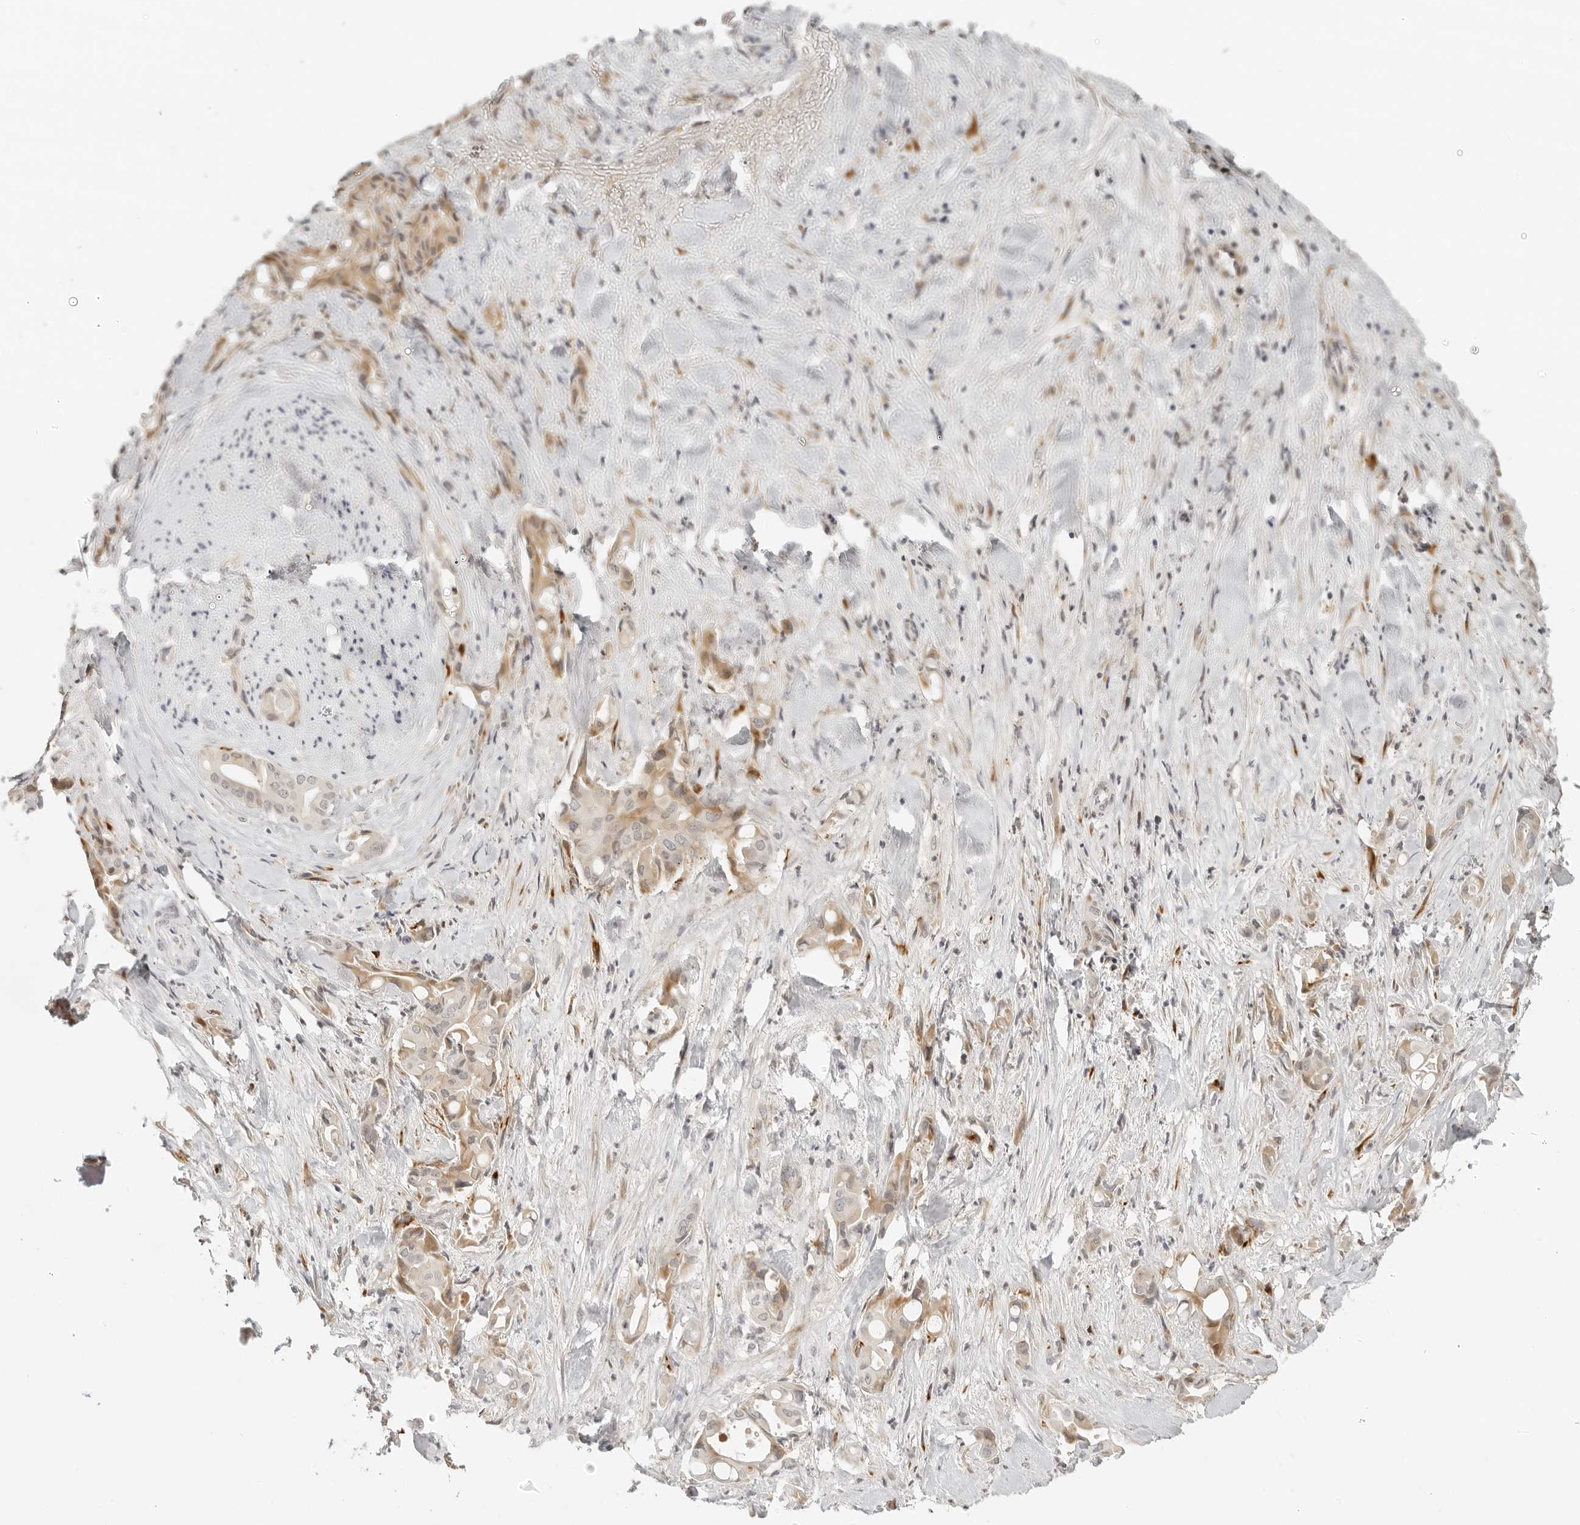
{"staining": {"intensity": "negative", "quantity": "none", "location": "none"}, "tissue": "liver cancer", "cell_type": "Tumor cells", "image_type": "cancer", "snomed": [{"axis": "morphology", "description": "Cholangiocarcinoma"}, {"axis": "topography", "description": "Liver"}], "caption": "High magnification brightfield microscopy of cholangiocarcinoma (liver) stained with DAB (brown) and counterstained with hematoxylin (blue): tumor cells show no significant positivity.", "gene": "ZNF678", "patient": {"sex": "female", "age": 68}}